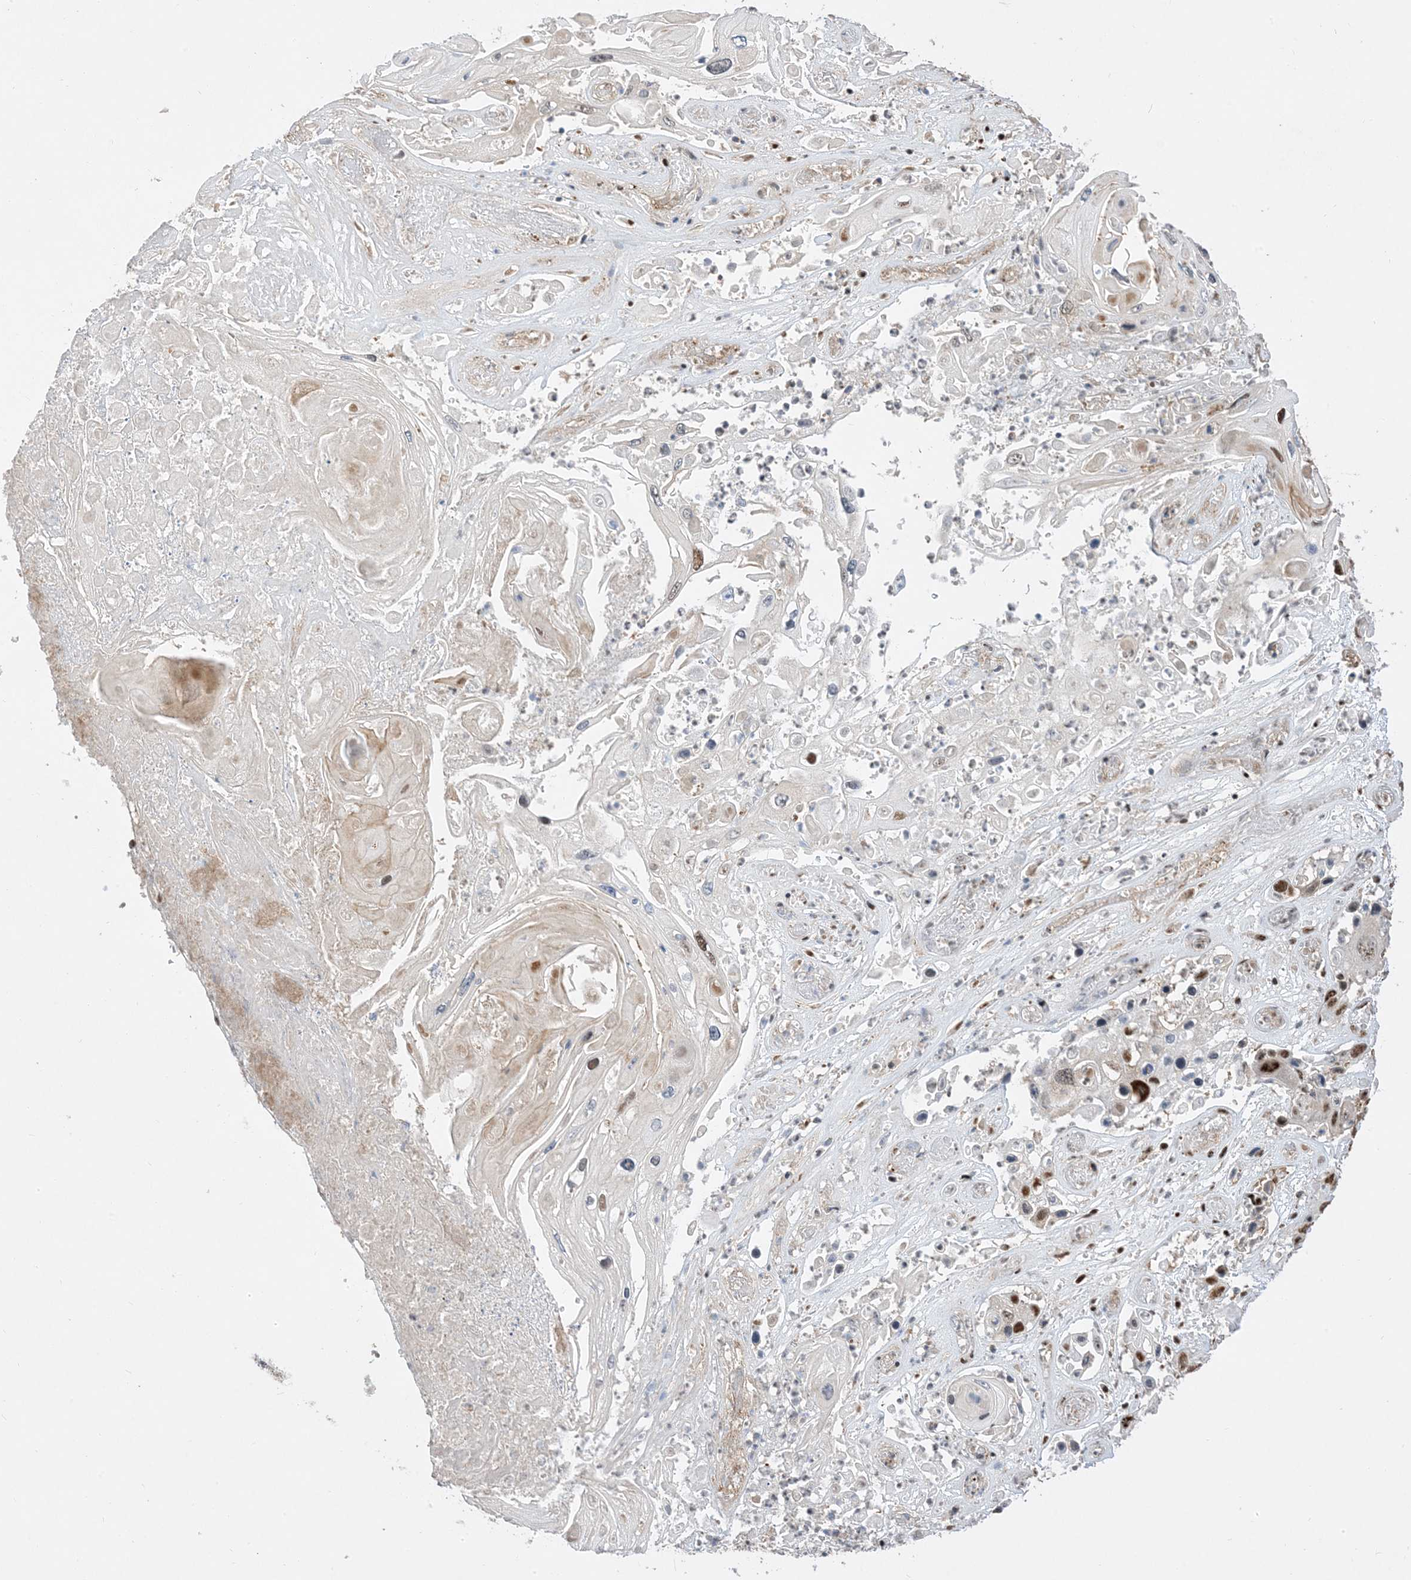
{"staining": {"intensity": "strong", "quantity": "25%-75%", "location": "nuclear"}, "tissue": "skin cancer", "cell_type": "Tumor cells", "image_type": "cancer", "snomed": [{"axis": "morphology", "description": "Squamous cell carcinoma, NOS"}, {"axis": "topography", "description": "Skin"}], "caption": "Skin cancer (squamous cell carcinoma) stained for a protein (brown) exhibits strong nuclear positive positivity in about 25%-75% of tumor cells.", "gene": "SF3A3", "patient": {"sex": "male", "age": 55}}